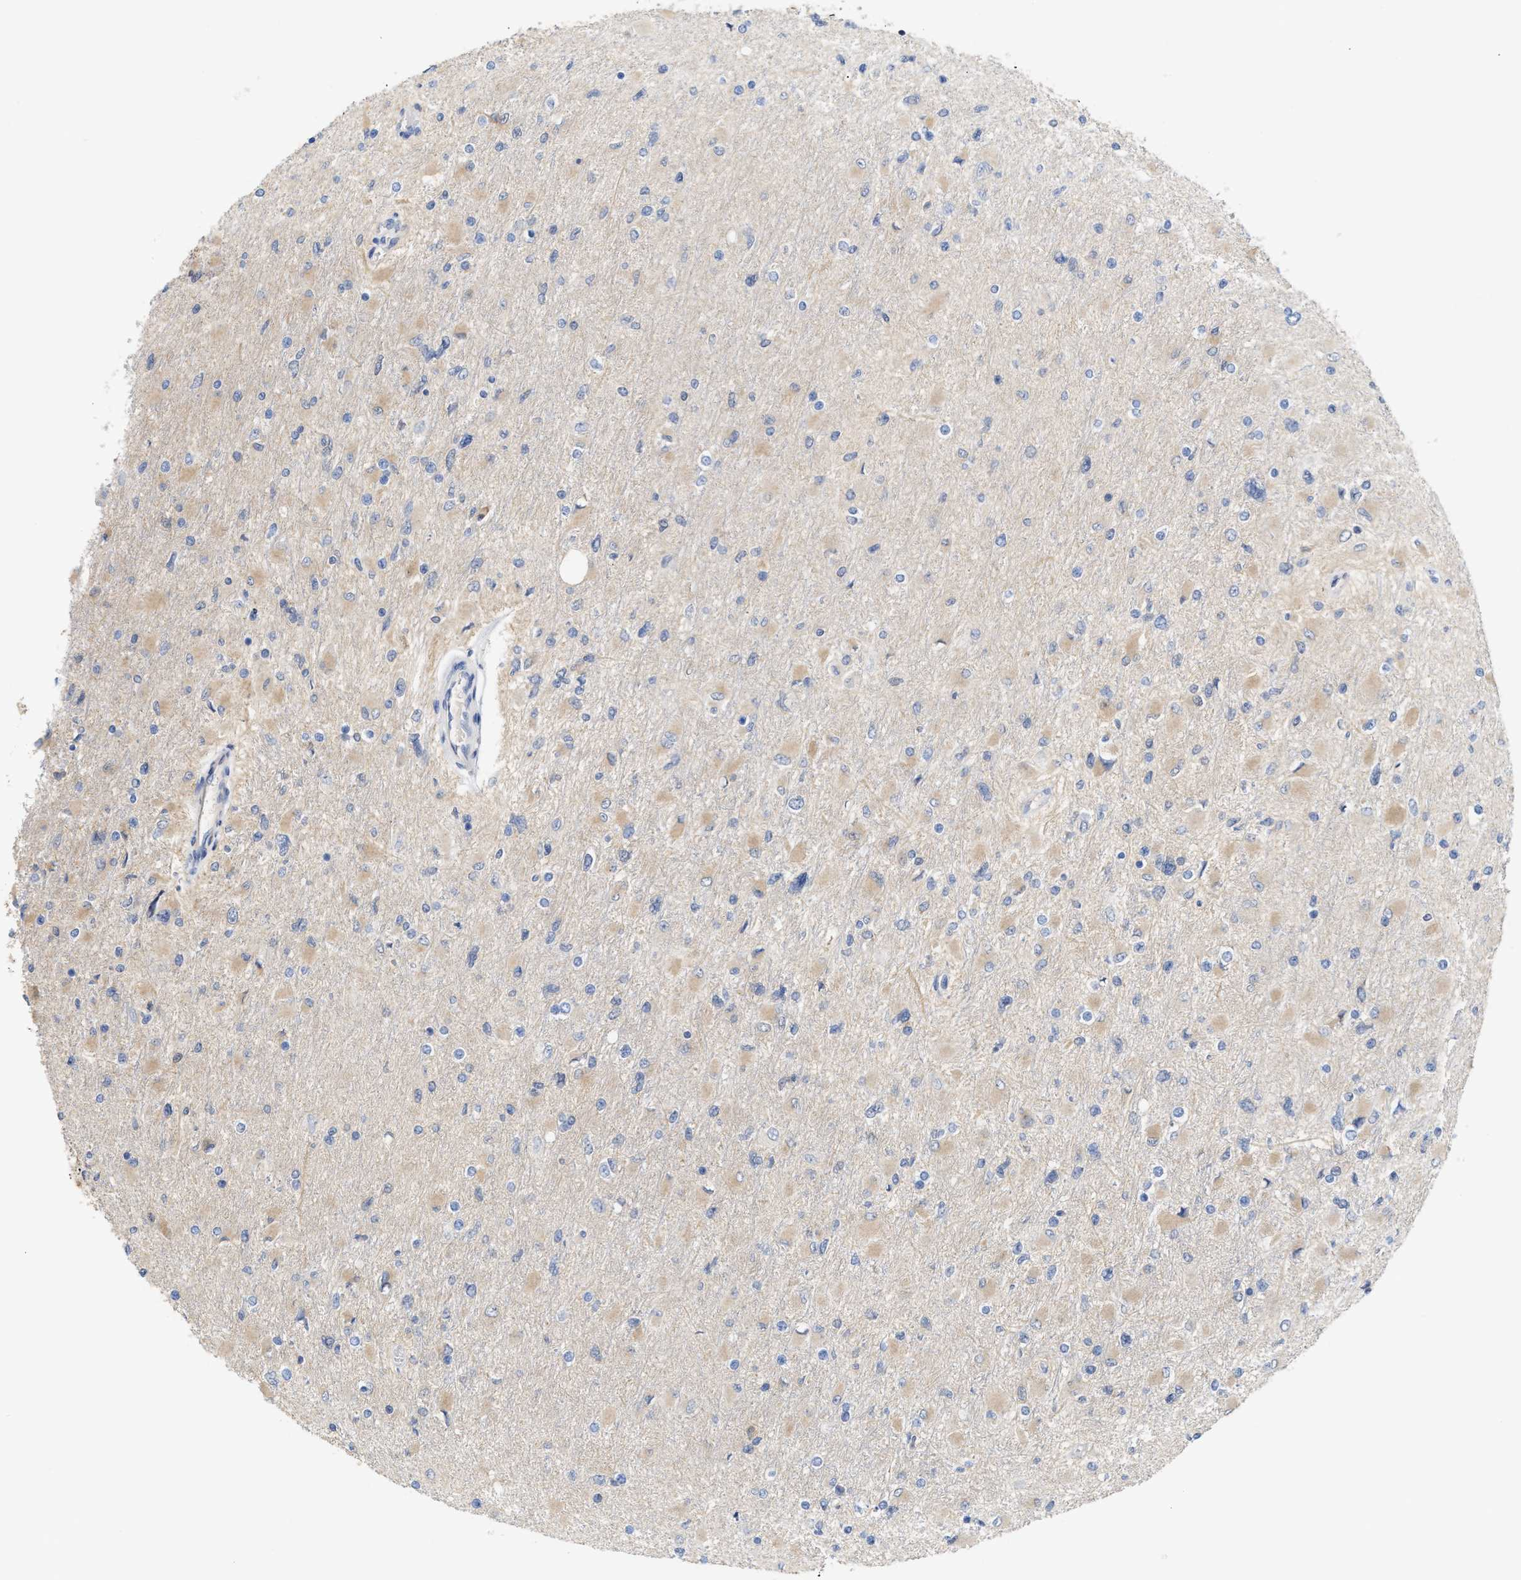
{"staining": {"intensity": "weak", "quantity": "<25%", "location": "cytoplasmic/membranous"}, "tissue": "glioma", "cell_type": "Tumor cells", "image_type": "cancer", "snomed": [{"axis": "morphology", "description": "Glioma, malignant, High grade"}, {"axis": "topography", "description": "Cerebral cortex"}], "caption": "Tumor cells are negative for brown protein staining in glioma.", "gene": "BBLN", "patient": {"sex": "female", "age": 36}}